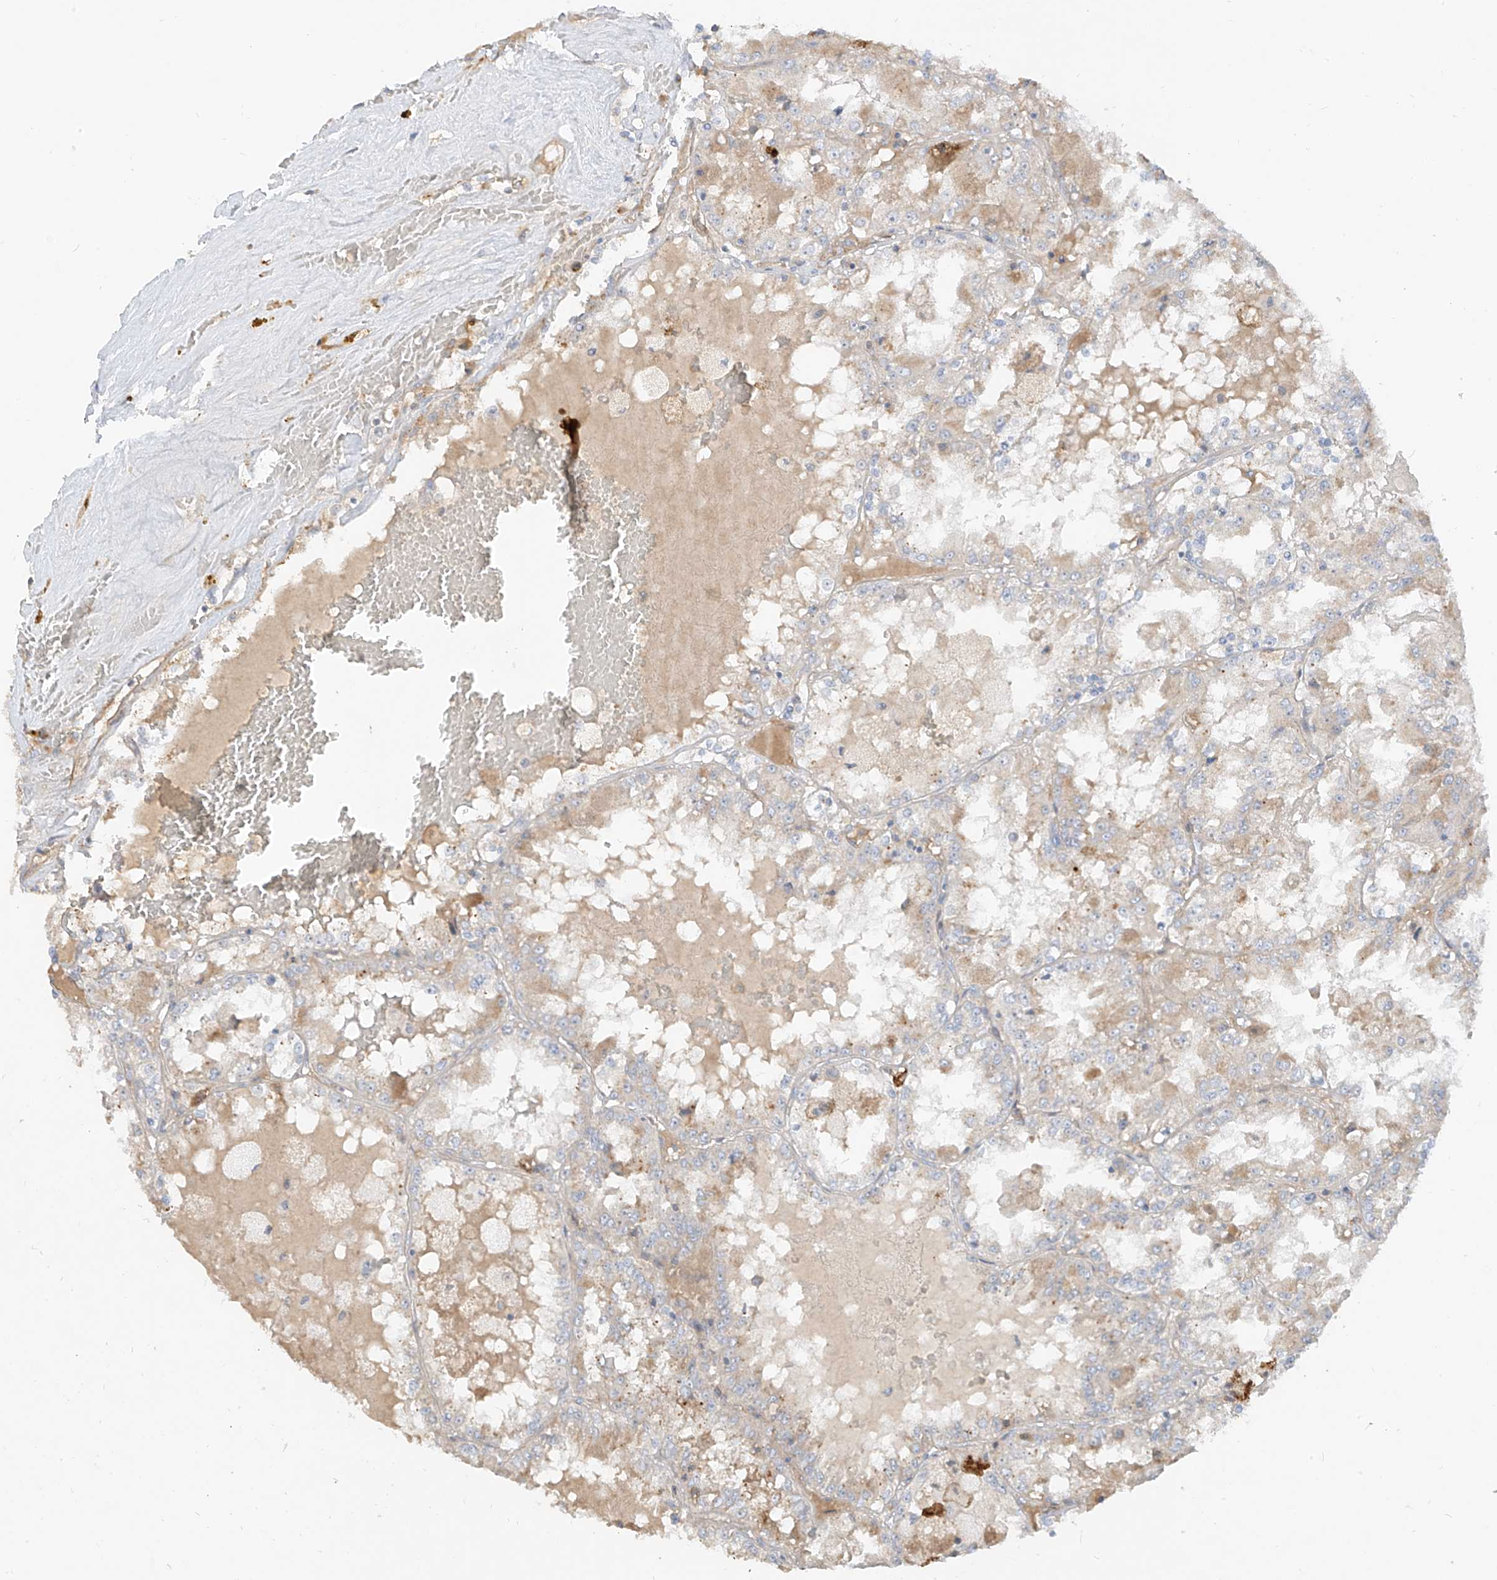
{"staining": {"intensity": "negative", "quantity": "none", "location": "none"}, "tissue": "renal cancer", "cell_type": "Tumor cells", "image_type": "cancer", "snomed": [{"axis": "morphology", "description": "Adenocarcinoma, NOS"}, {"axis": "topography", "description": "Kidney"}], "caption": "Protein analysis of adenocarcinoma (renal) shows no significant staining in tumor cells.", "gene": "C2orf42", "patient": {"sex": "female", "age": 56}}